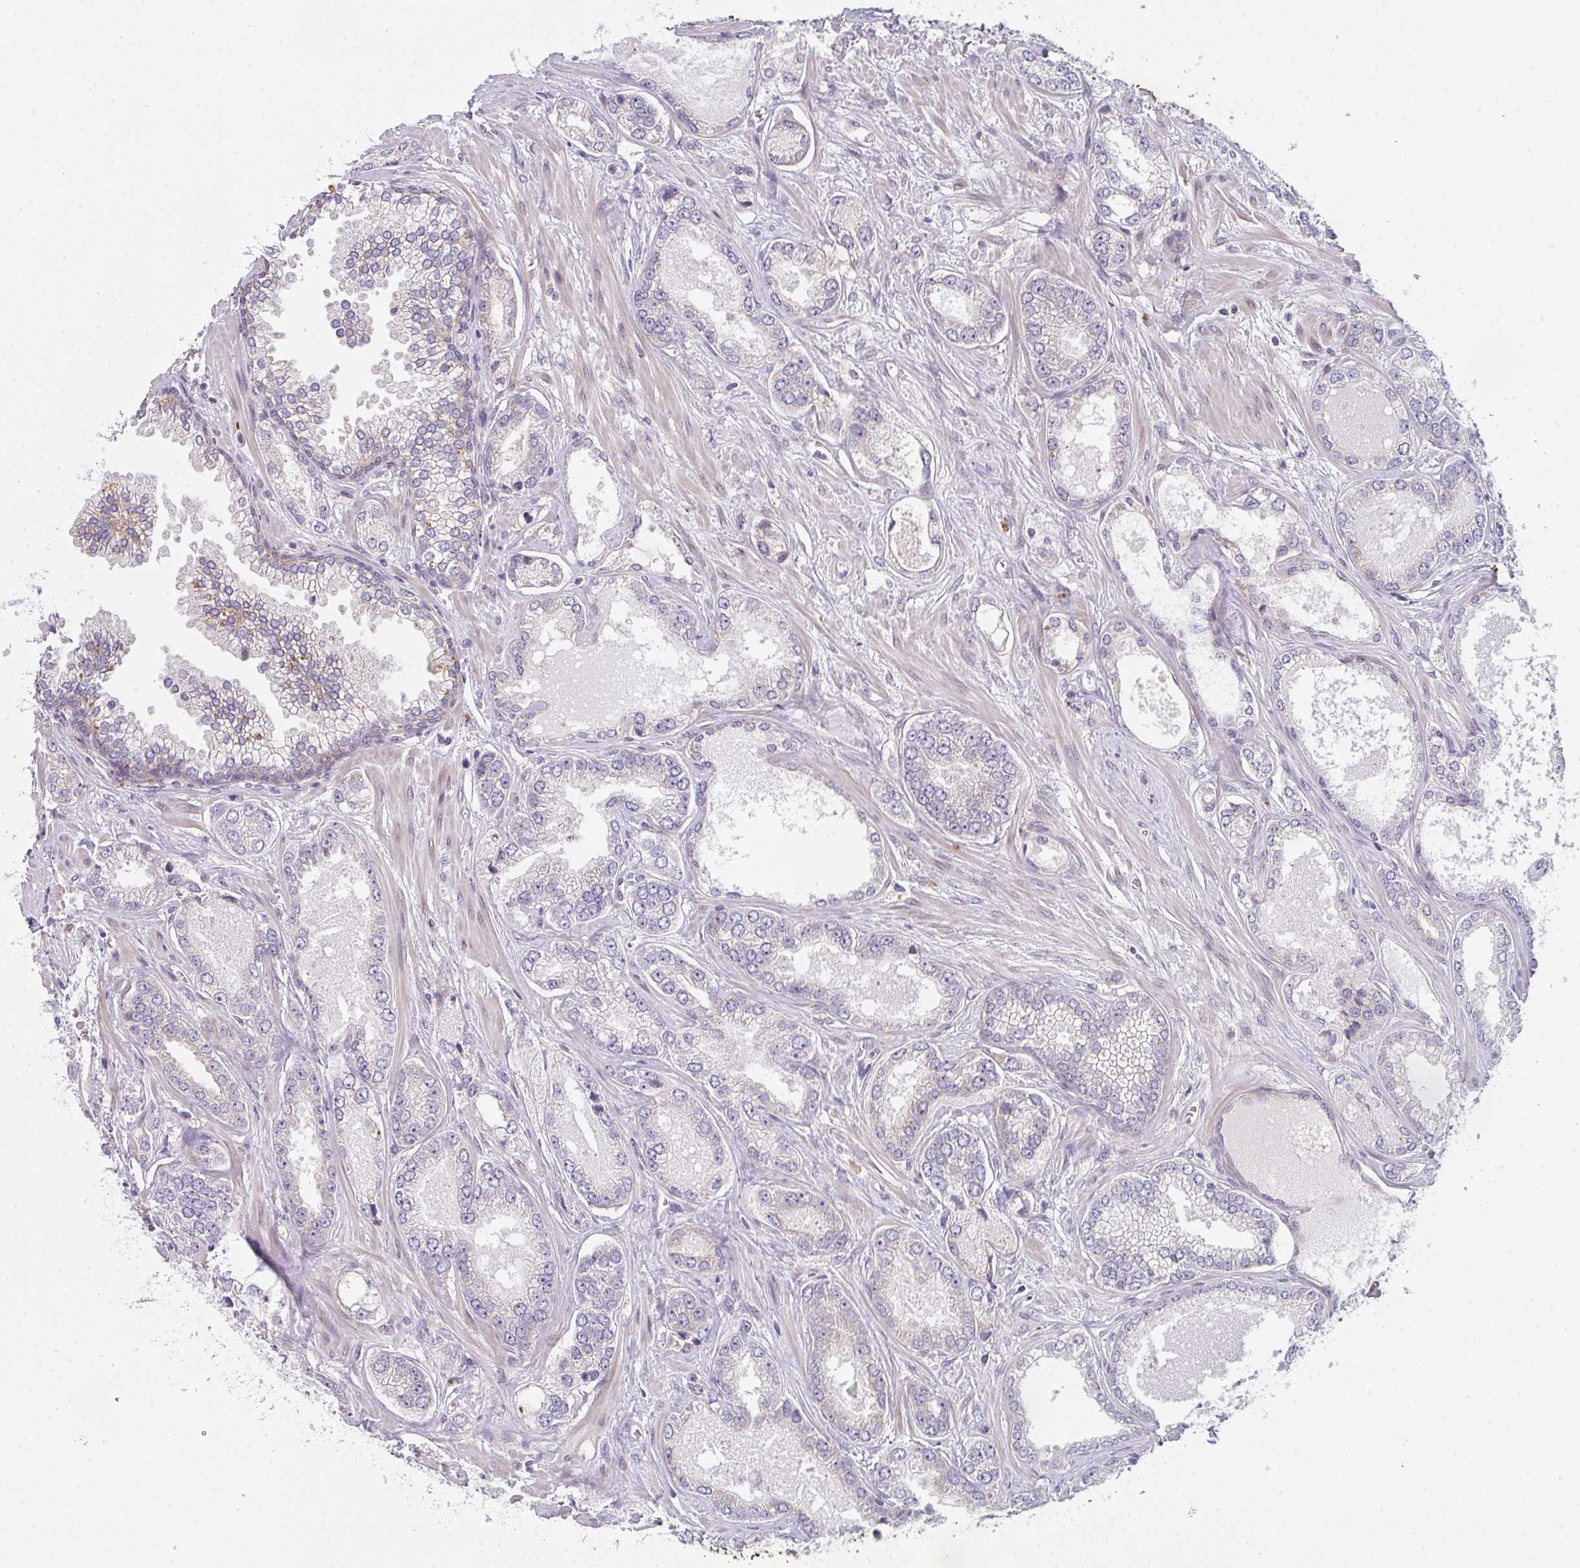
{"staining": {"intensity": "moderate", "quantity": "<25%", "location": "cytoplasmic/membranous"}, "tissue": "prostate cancer", "cell_type": "Tumor cells", "image_type": "cancer", "snomed": [{"axis": "morphology", "description": "Adenocarcinoma, Medium grade"}, {"axis": "topography", "description": "Prostate"}], "caption": "Protein analysis of prostate cancer (adenocarcinoma (medium-grade)) tissue reveals moderate cytoplasmic/membranous staining in about <25% of tumor cells.", "gene": "TNFRSF10A", "patient": {"sex": "male", "age": 57}}